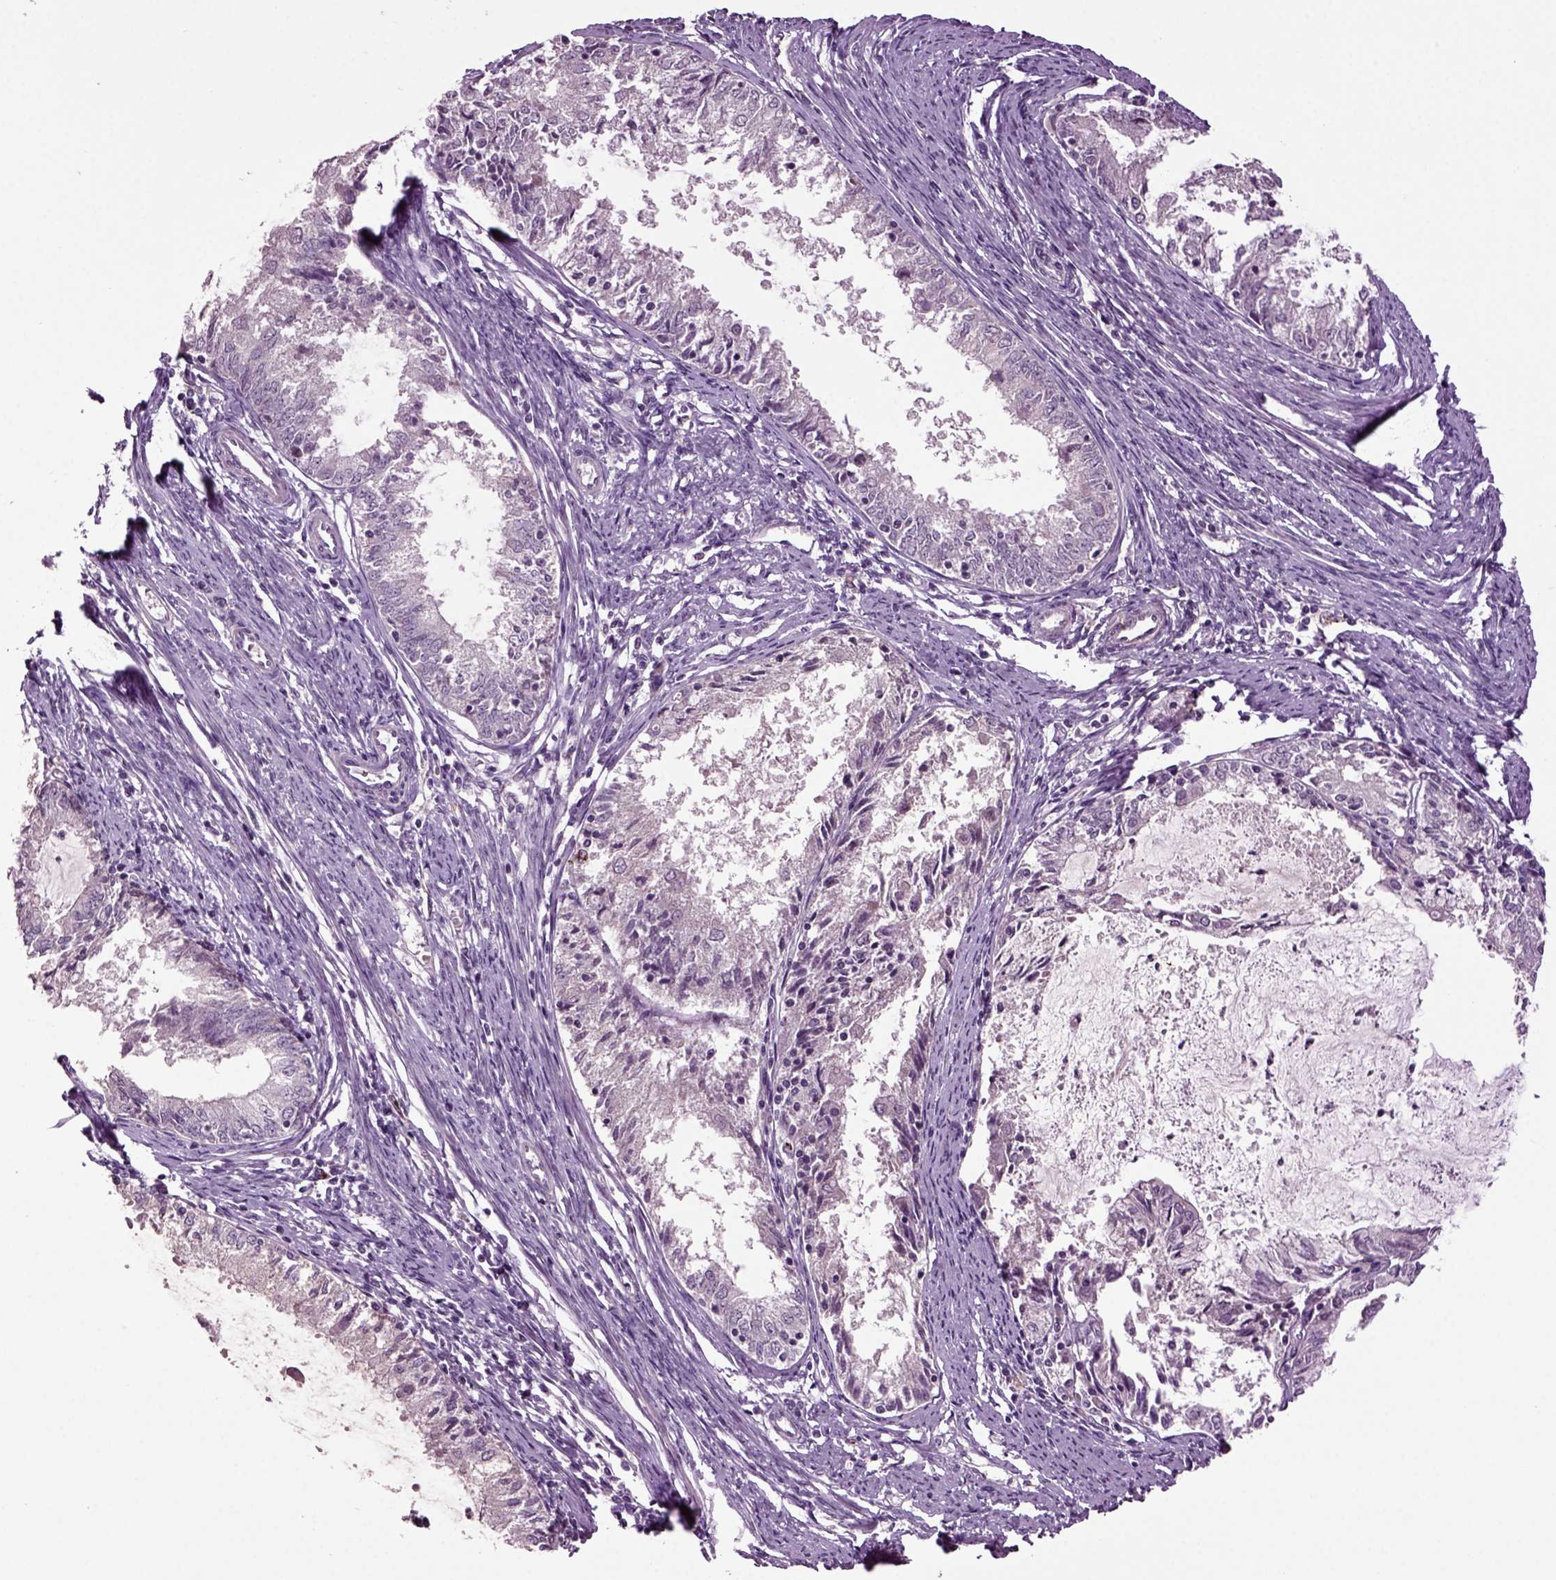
{"staining": {"intensity": "negative", "quantity": "none", "location": "none"}, "tissue": "endometrial cancer", "cell_type": "Tumor cells", "image_type": "cancer", "snomed": [{"axis": "morphology", "description": "Adenocarcinoma, NOS"}, {"axis": "topography", "description": "Endometrium"}], "caption": "Tumor cells are negative for protein expression in human adenocarcinoma (endometrial).", "gene": "SLC17A6", "patient": {"sex": "female", "age": 57}}